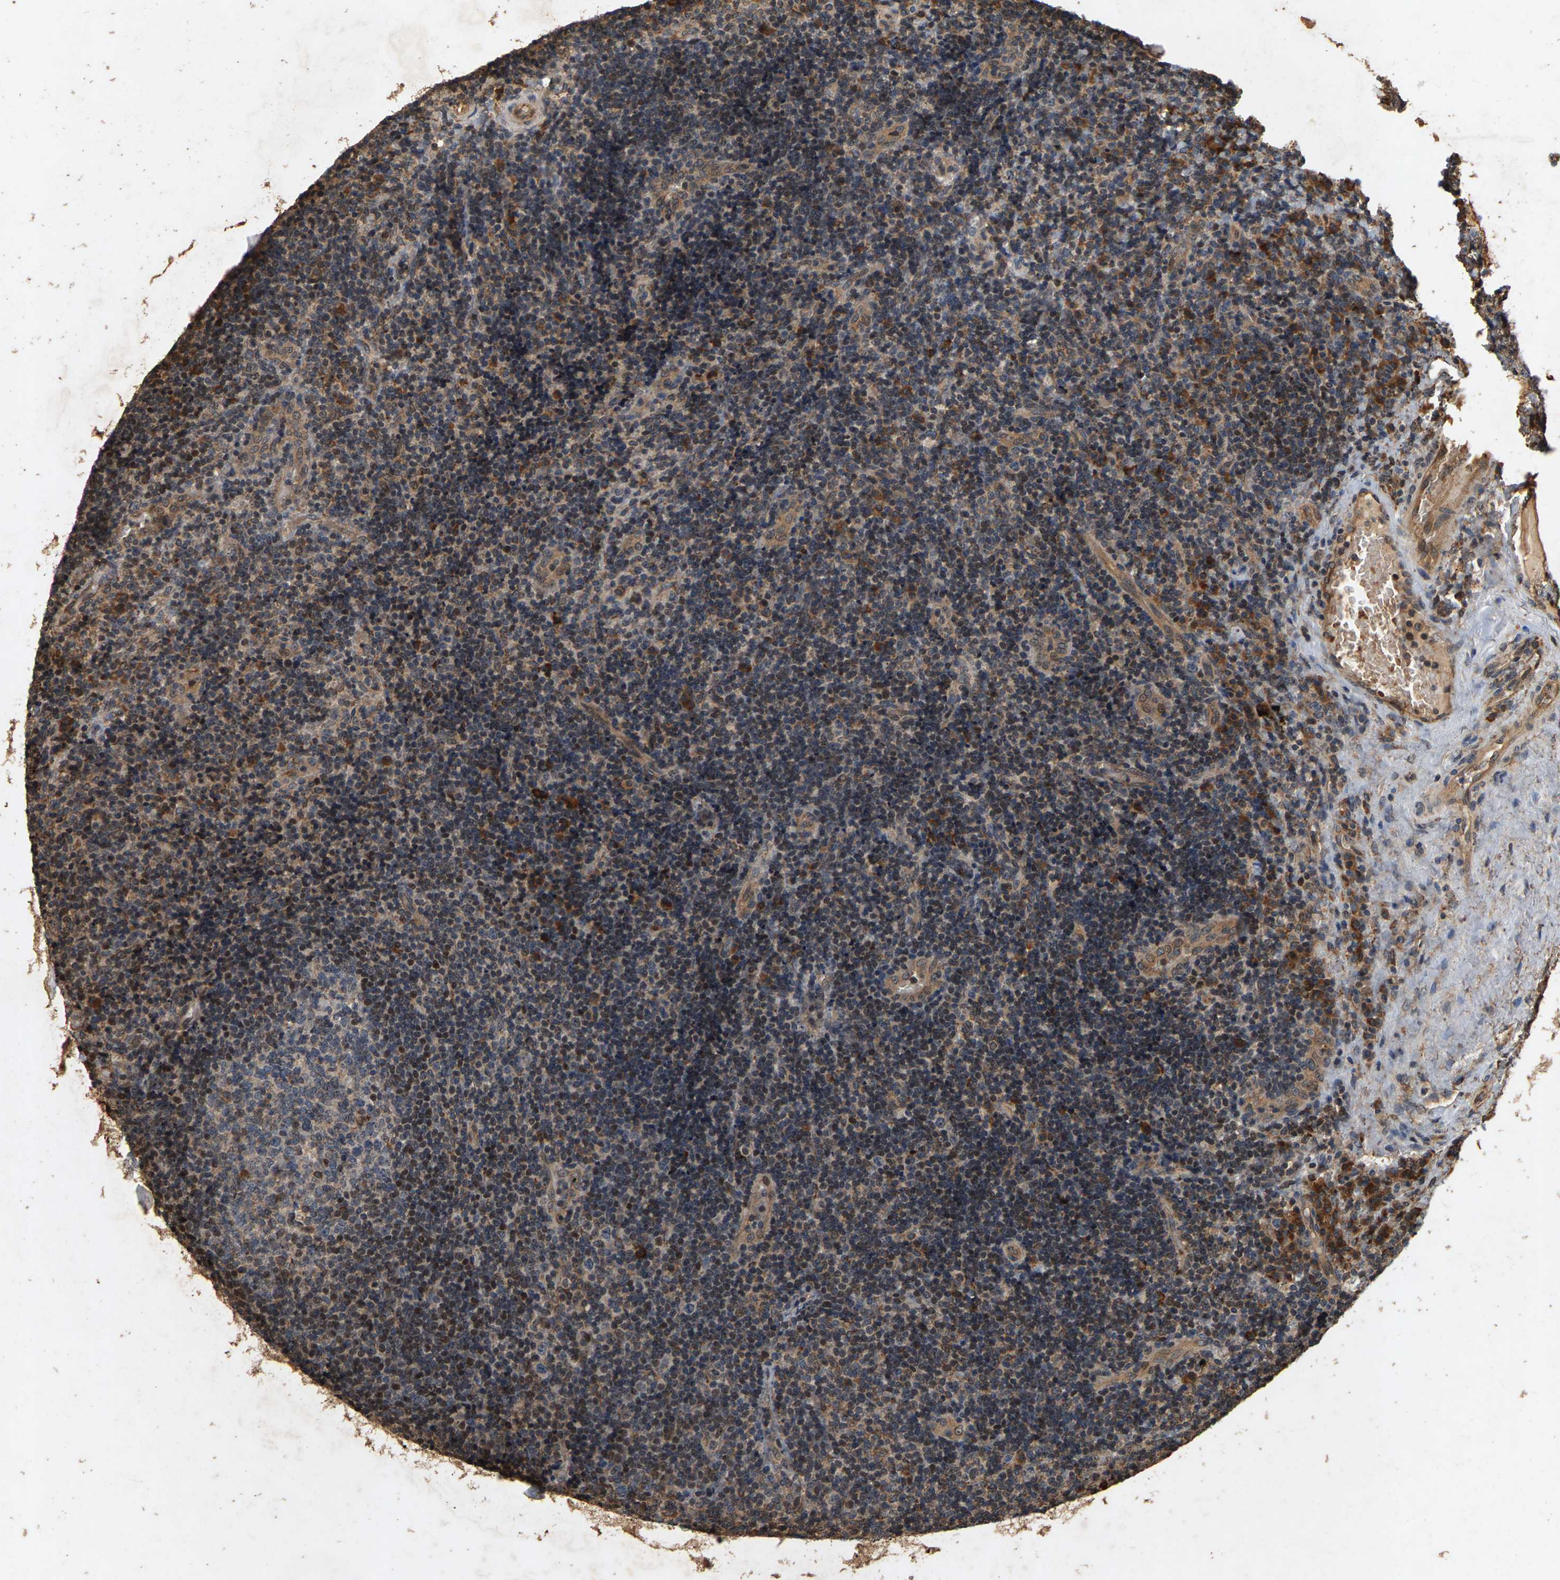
{"staining": {"intensity": "weak", "quantity": "25%-75%", "location": "cytoplasmic/membranous"}, "tissue": "lymphoma", "cell_type": "Tumor cells", "image_type": "cancer", "snomed": [{"axis": "morphology", "description": "Malignant lymphoma, non-Hodgkin's type, High grade"}, {"axis": "topography", "description": "Tonsil"}], "caption": "Protein expression by immunohistochemistry shows weak cytoplasmic/membranous staining in about 25%-75% of tumor cells in lymphoma.", "gene": "CIDEC", "patient": {"sex": "female", "age": 36}}